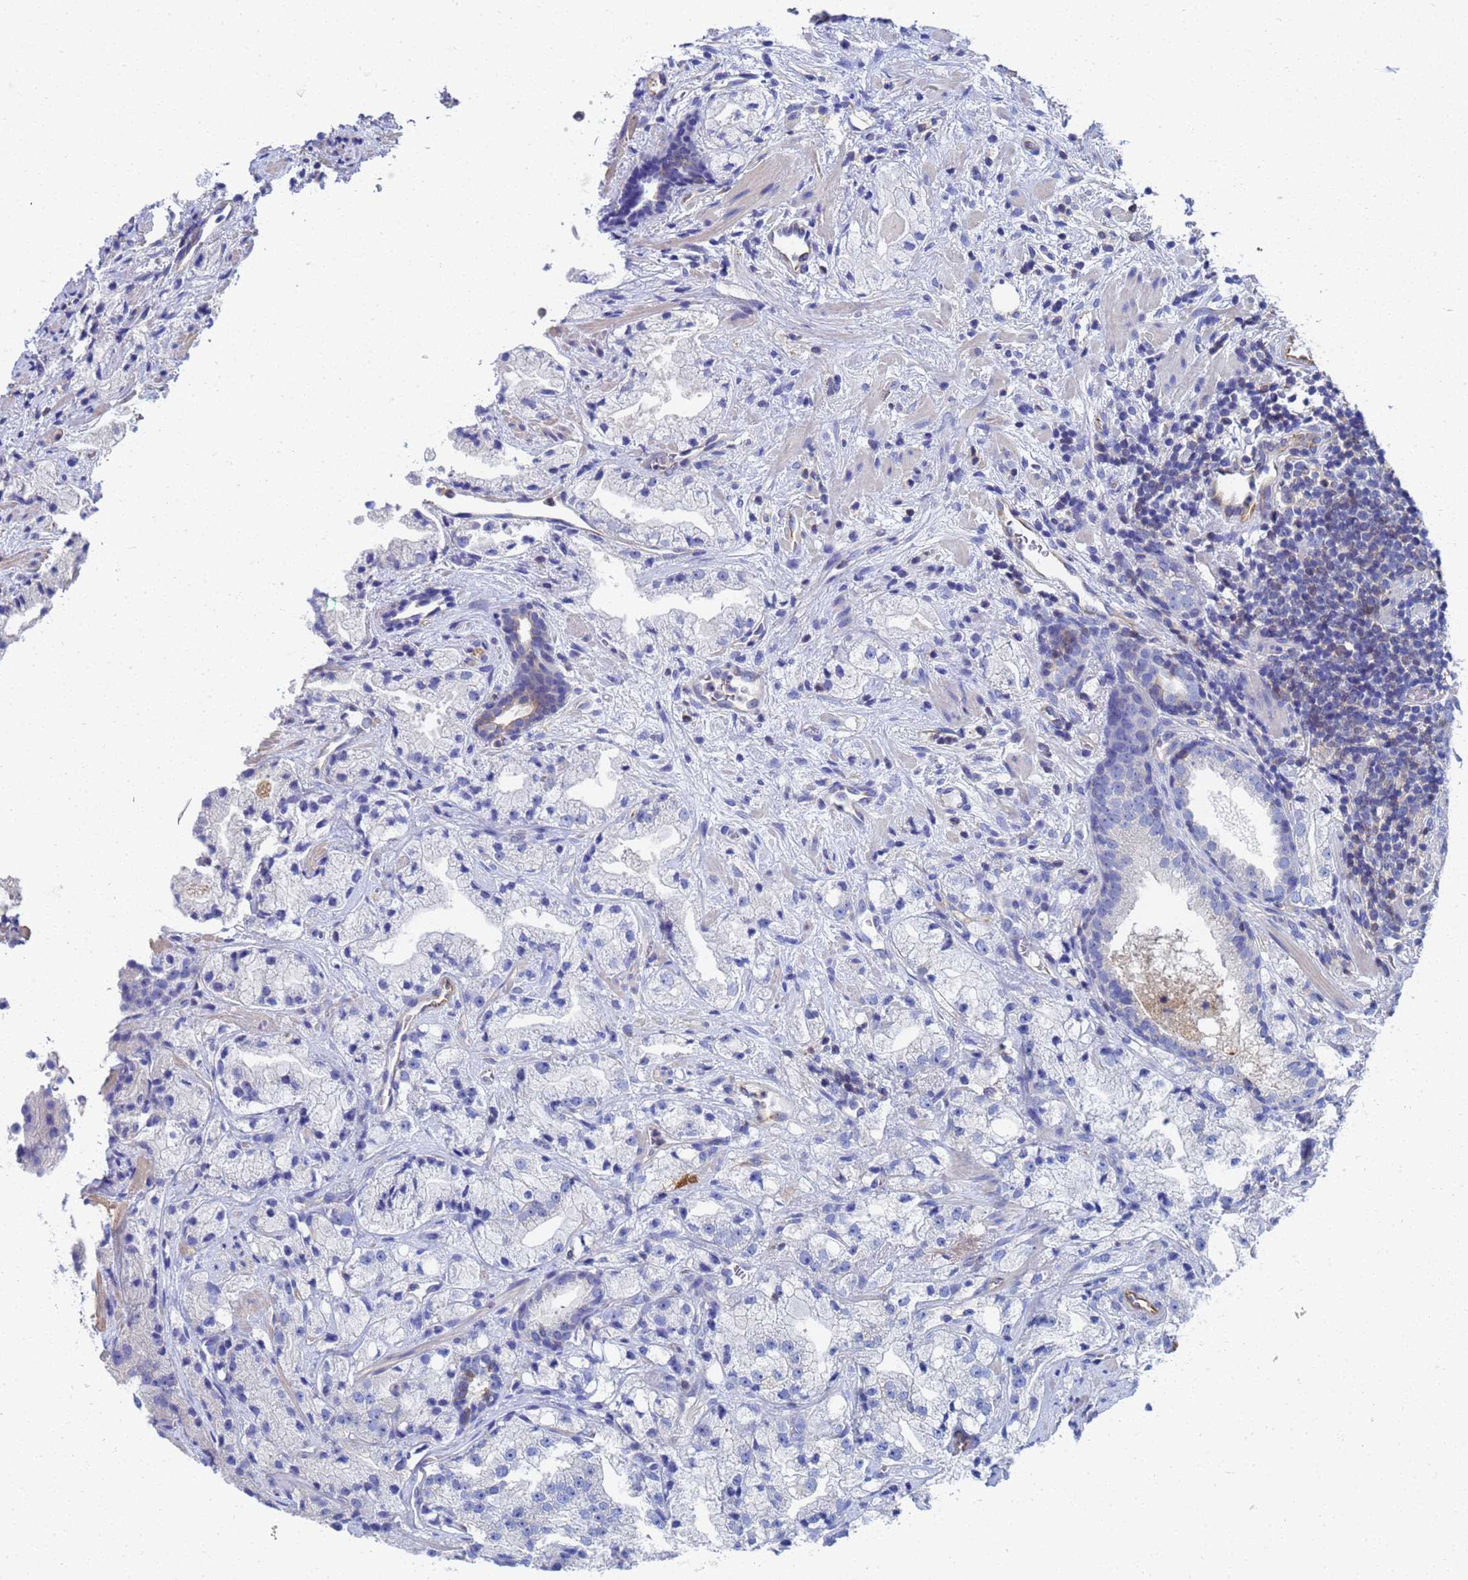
{"staining": {"intensity": "negative", "quantity": "none", "location": "none"}, "tissue": "prostate cancer", "cell_type": "Tumor cells", "image_type": "cancer", "snomed": [{"axis": "morphology", "description": "Adenocarcinoma, High grade"}, {"axis": "topography", "description": "Prostate"}], "caption": "High-grade adenocarcinoma (prostate) stained for a protein using immunohistochemistry reveals no expression tumor cells.", "gene": "GCHFR", "patient": {"sex": "male", "age": 64}}